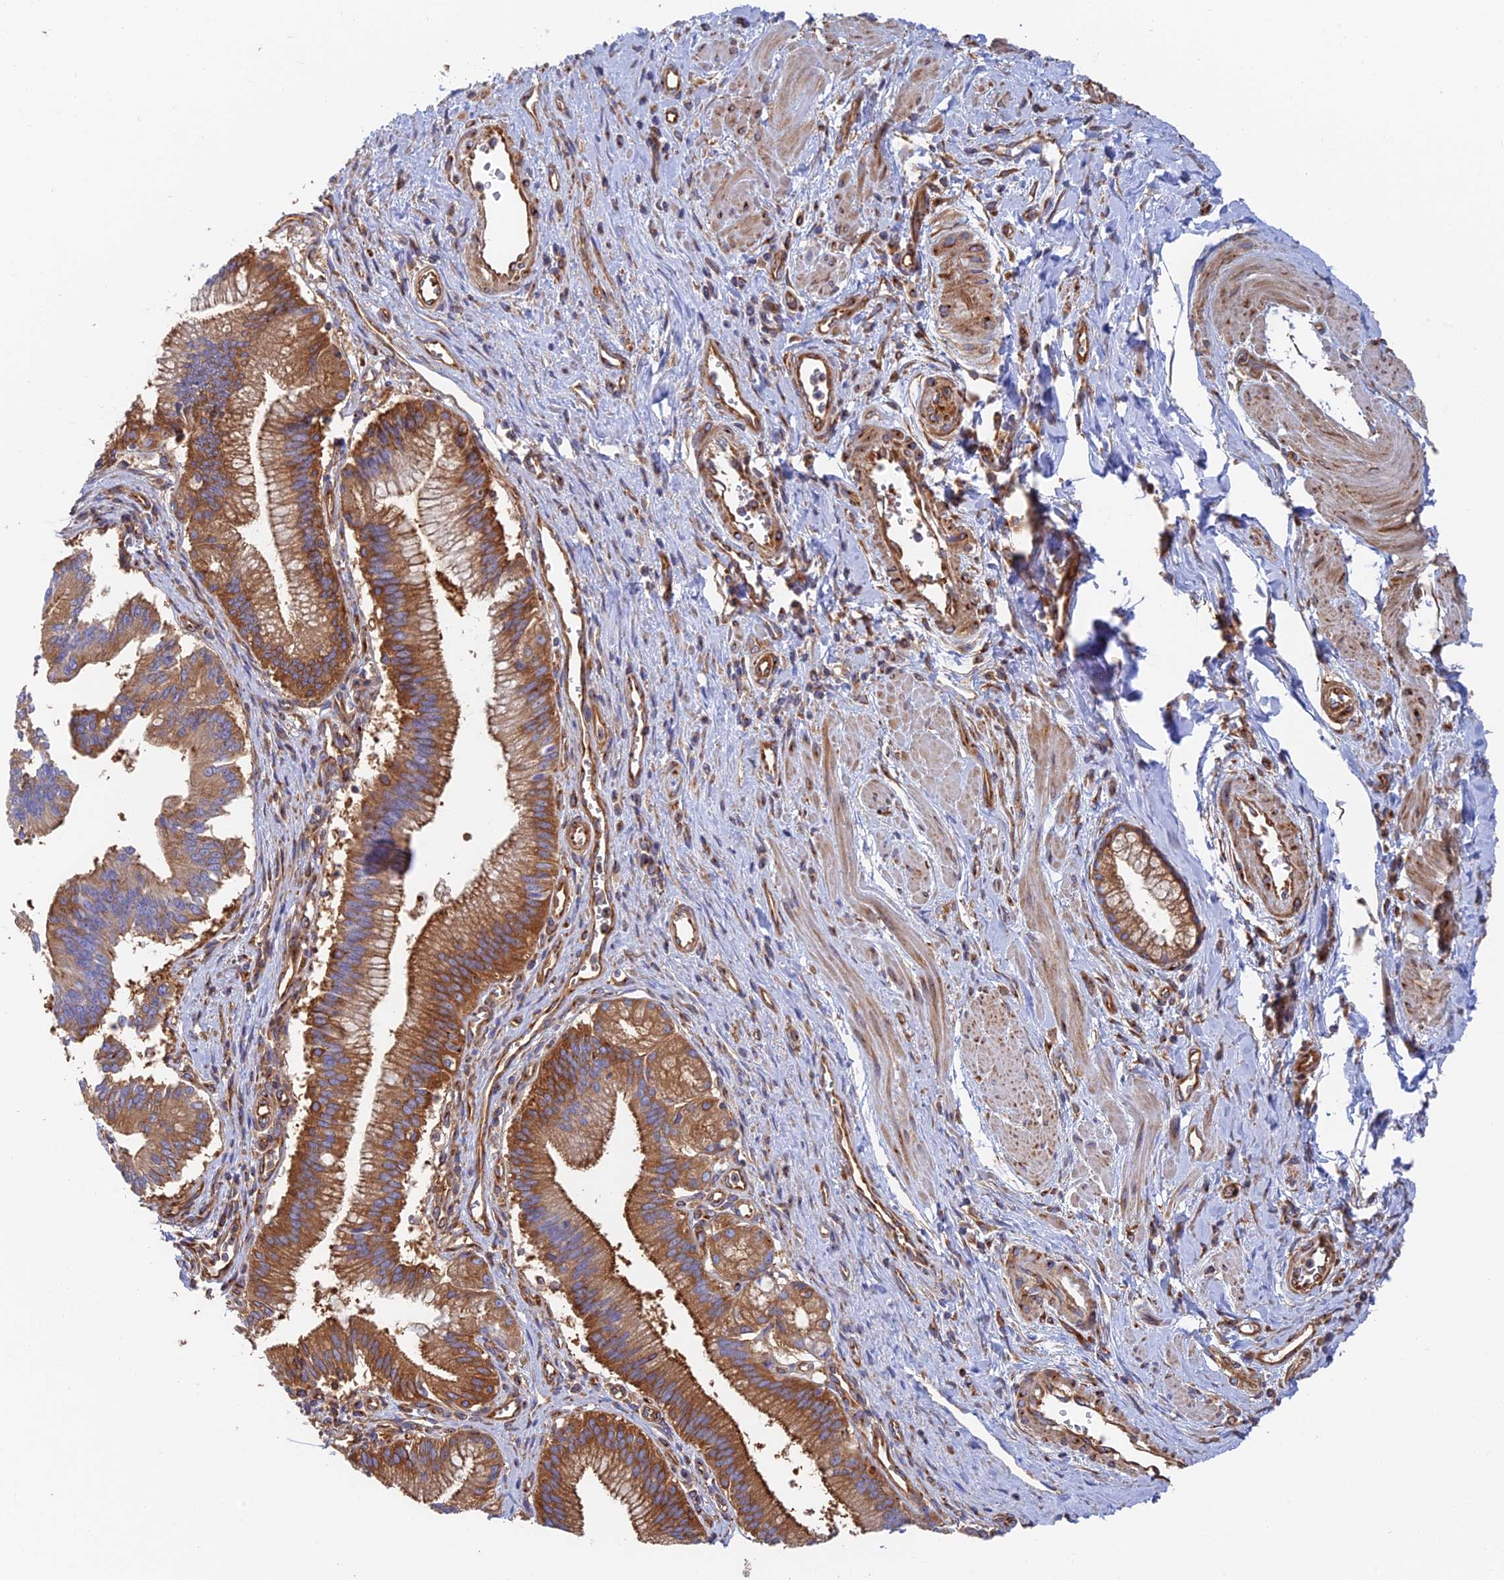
{"staining": {"intensity": "moderate", "quantity": ">75%", "location": "cytoplasmic/membranous"}, "tissue": "pancreatic cancer", "cell_type": "Tumor cells", "image_type": "cancer", "snomed": [{"axis": "morphology", "description": "Adenocarcinoma, NOS"}, {"axis": "topography", "description": "Pancreas"}], "caption": "A brown stain highlights moderate cytoplasmic/membranous staining of a protein in pancreatic cancer (adenocarcinoma) tumor cells.", "gene": "DCTN2", "patient": {"sex": "male", "age": 78}}